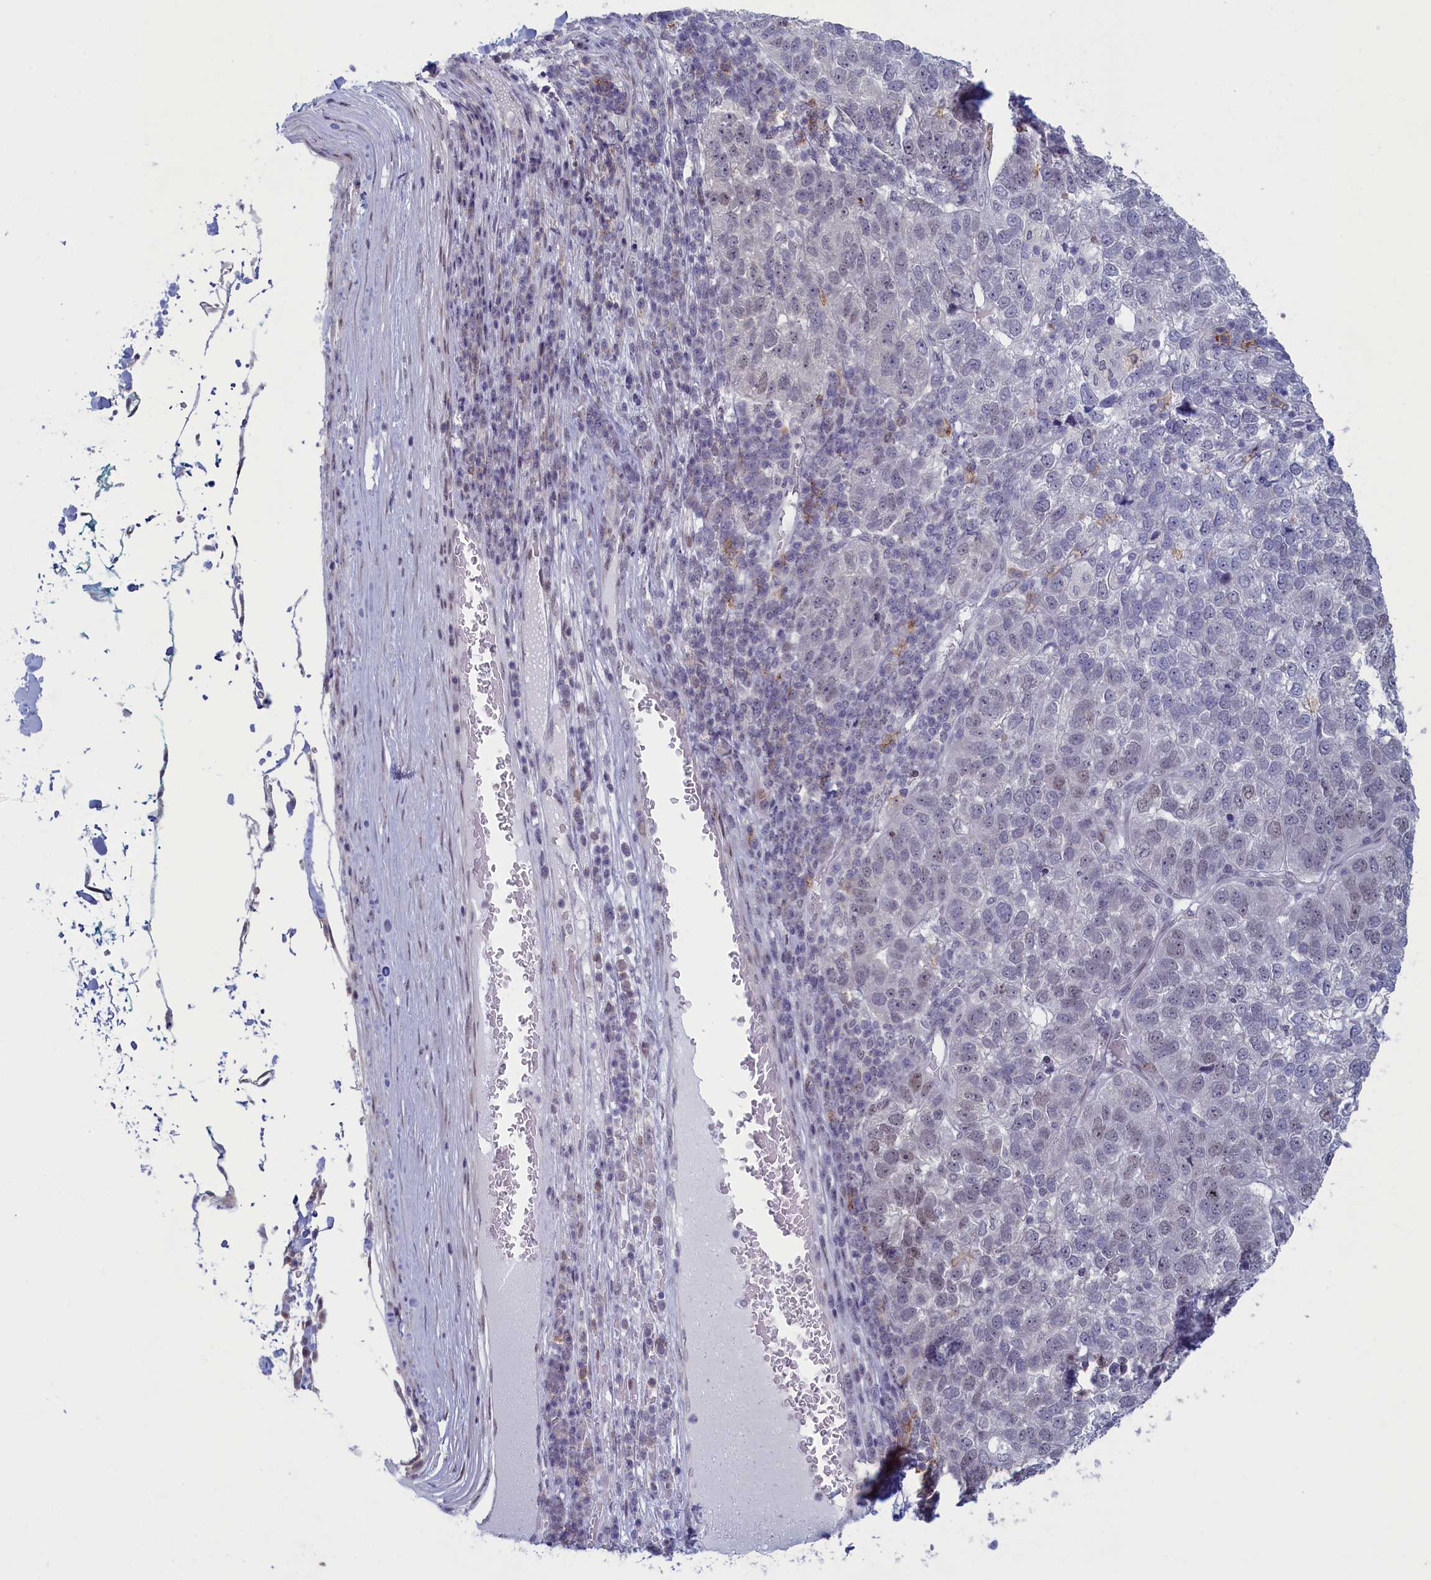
{"staining": {"intensity": "negative", "quantity": "none", "location": "none"}, "tissue": "pancreatic cancer", "cell_type": "Tumor cells", "image_type": "cancer", "snomed": [{"axis": "morphology", "description": "Adenocarcinoma, NOS"}, {"axis": "topography", "description": "Pancreas"}], "caption": "Immunohistochemical staining of human pancreatic cancer (adenocarcinoma) shows no significant positivity in tumor cells.", "gene": "ATF7IP2", "patient": {"sex": "female", "age": 61}}